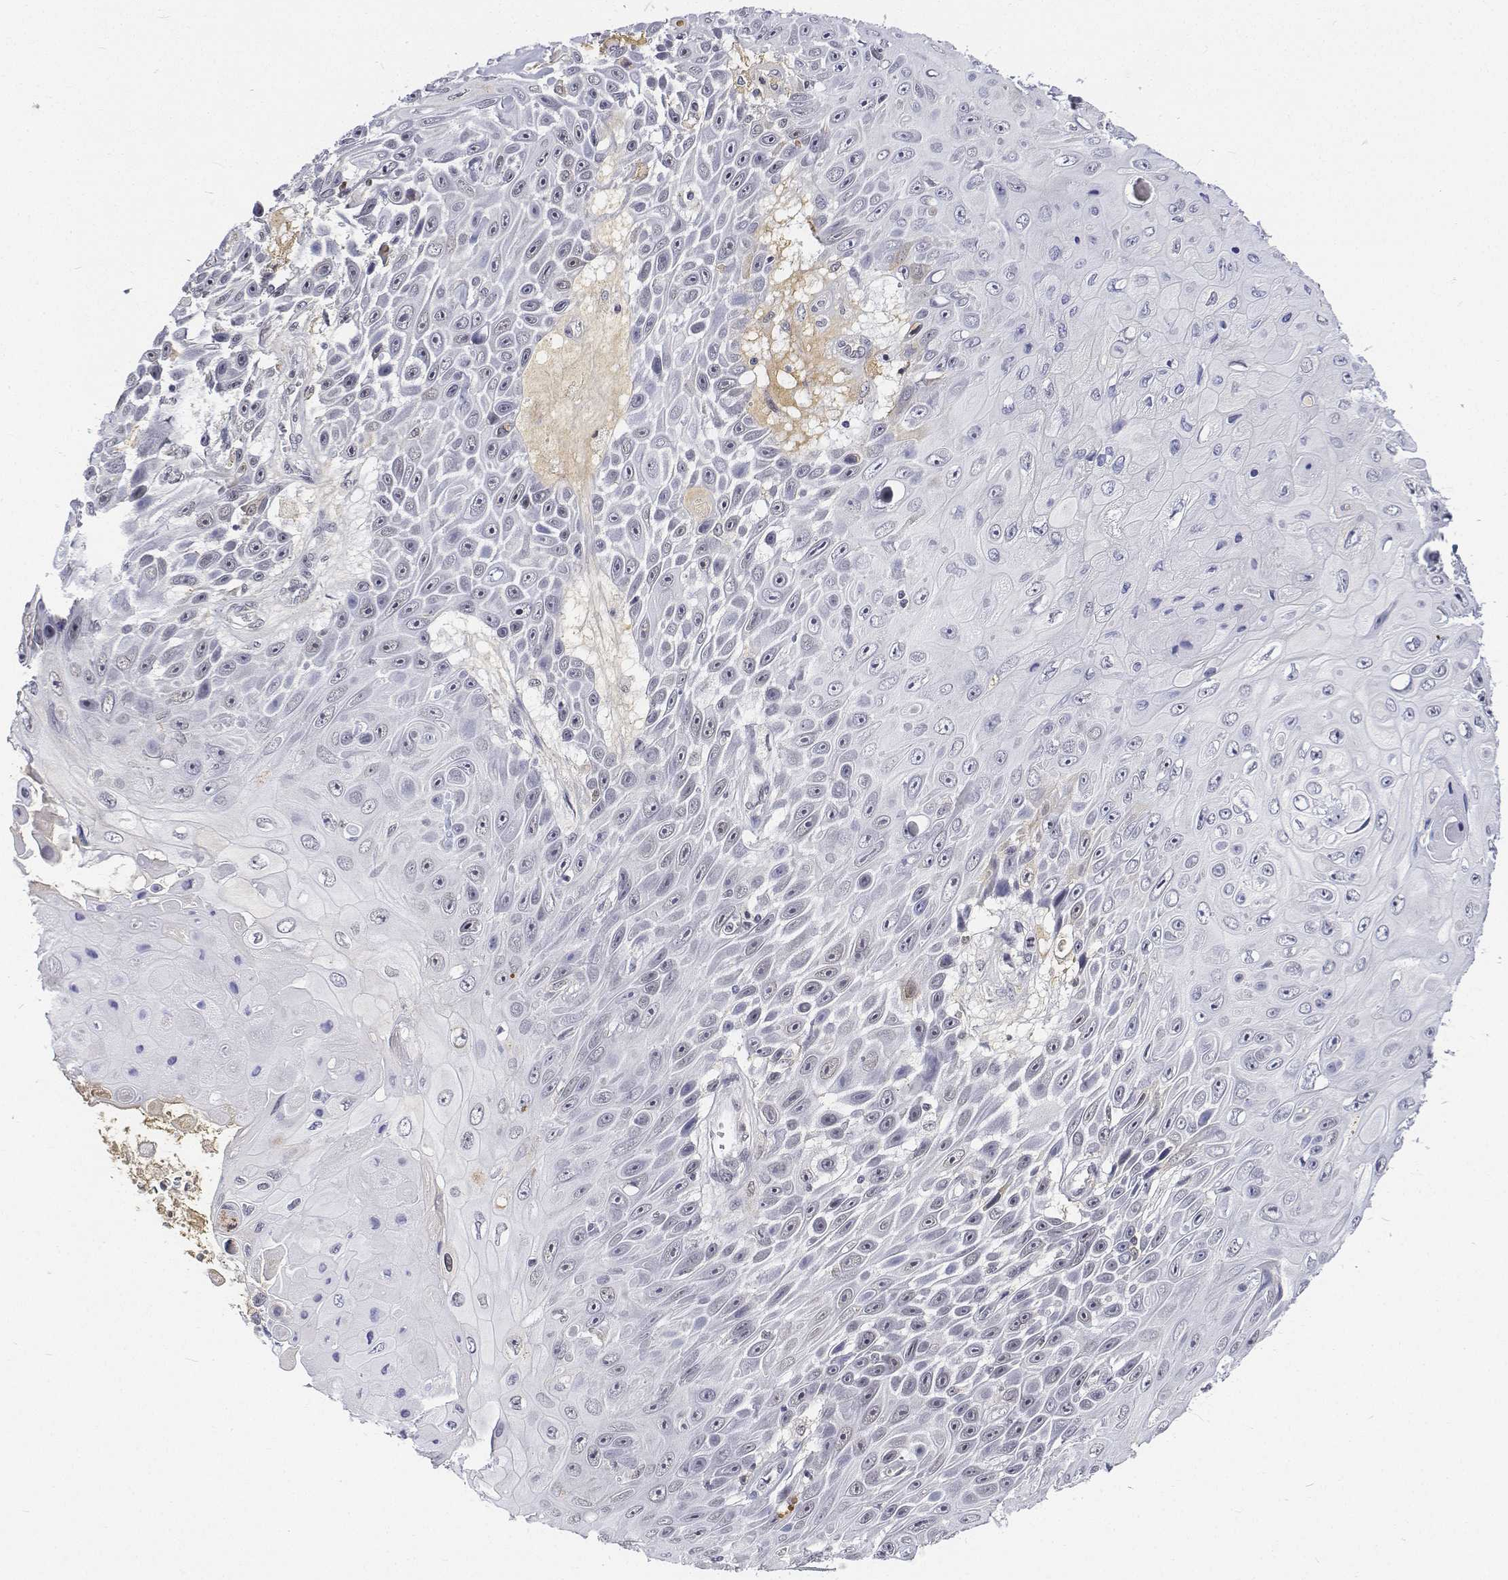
{"staining": {"intensity": "negative", "quantity": "none", "location": "none"}, "tissue": "skin cancer", "cell_type": "Tumor cells", "image_type": "cancer", "snomed": [{"axis": "morphology", "description": "Squamous cell carcinoma, NOS"}, {"axis": "topography", "description": "Skin"}], "caption": "Immunohistochemical staining of skin squamous cell carcinoma displays no significant positivity in tumor cells.", "gene": "ATRX", "patient": {"sex": "male", "age": 82}}